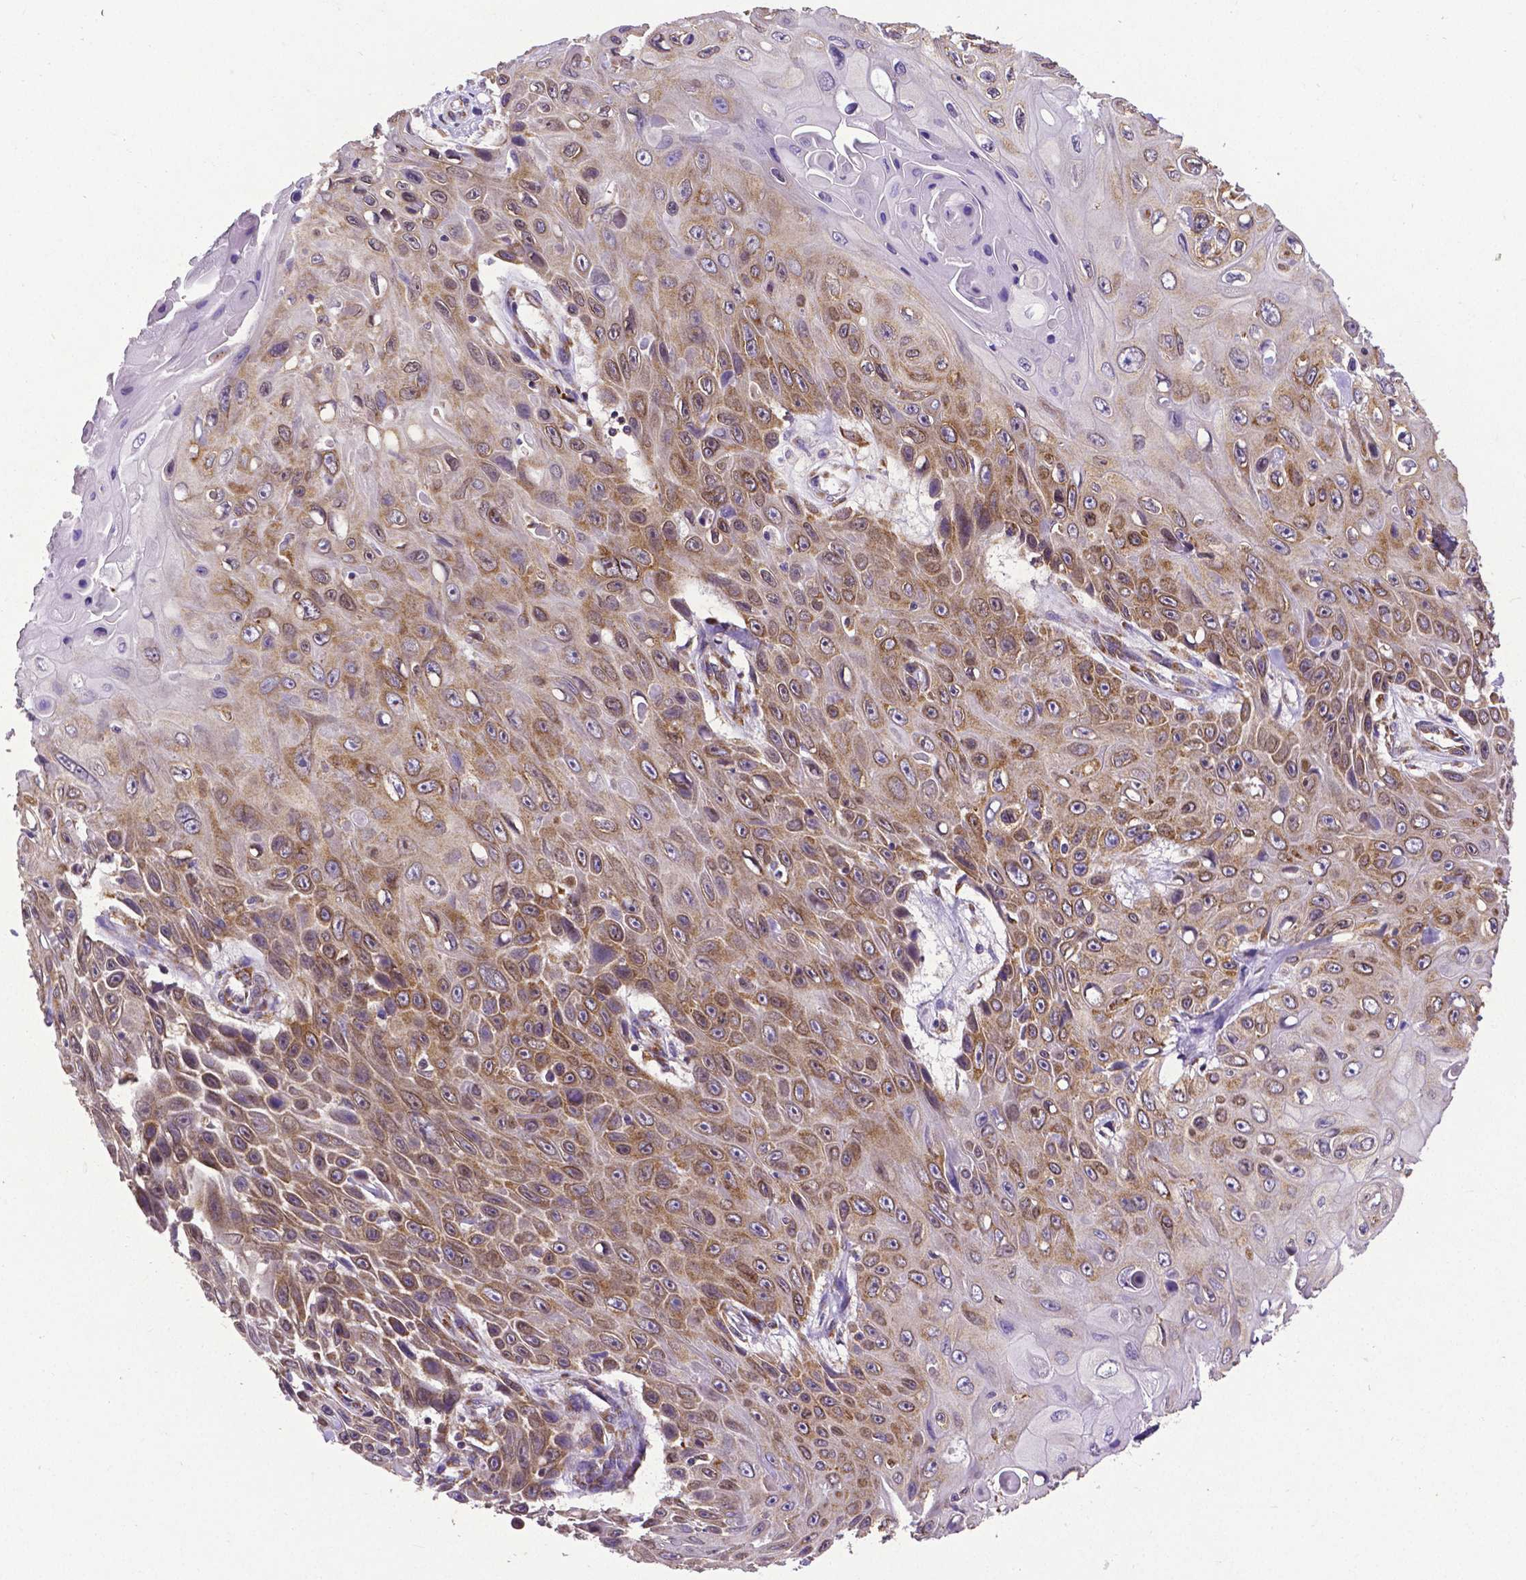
{"staining": {"intensity": "moderate", "quantity": ">75%", "location": "cytoplasmic/membranous"}, "tissue": "skin cancer", "cell_type": "Tumor cells", "image_type": "cancer", "snomed": [{"axis": "morphology", "description": "Squamous cell carcinoma, NOS"}, {"axis": "topography", "description": "Skin"}], "caption": "Tumor cells display moderate cytoplasmic/membranous expression in approximately >75% of cells in squamous cell carcinoma (skin).", "gene": "MTDH", "patient": {"sex": "male", "age": 82}}